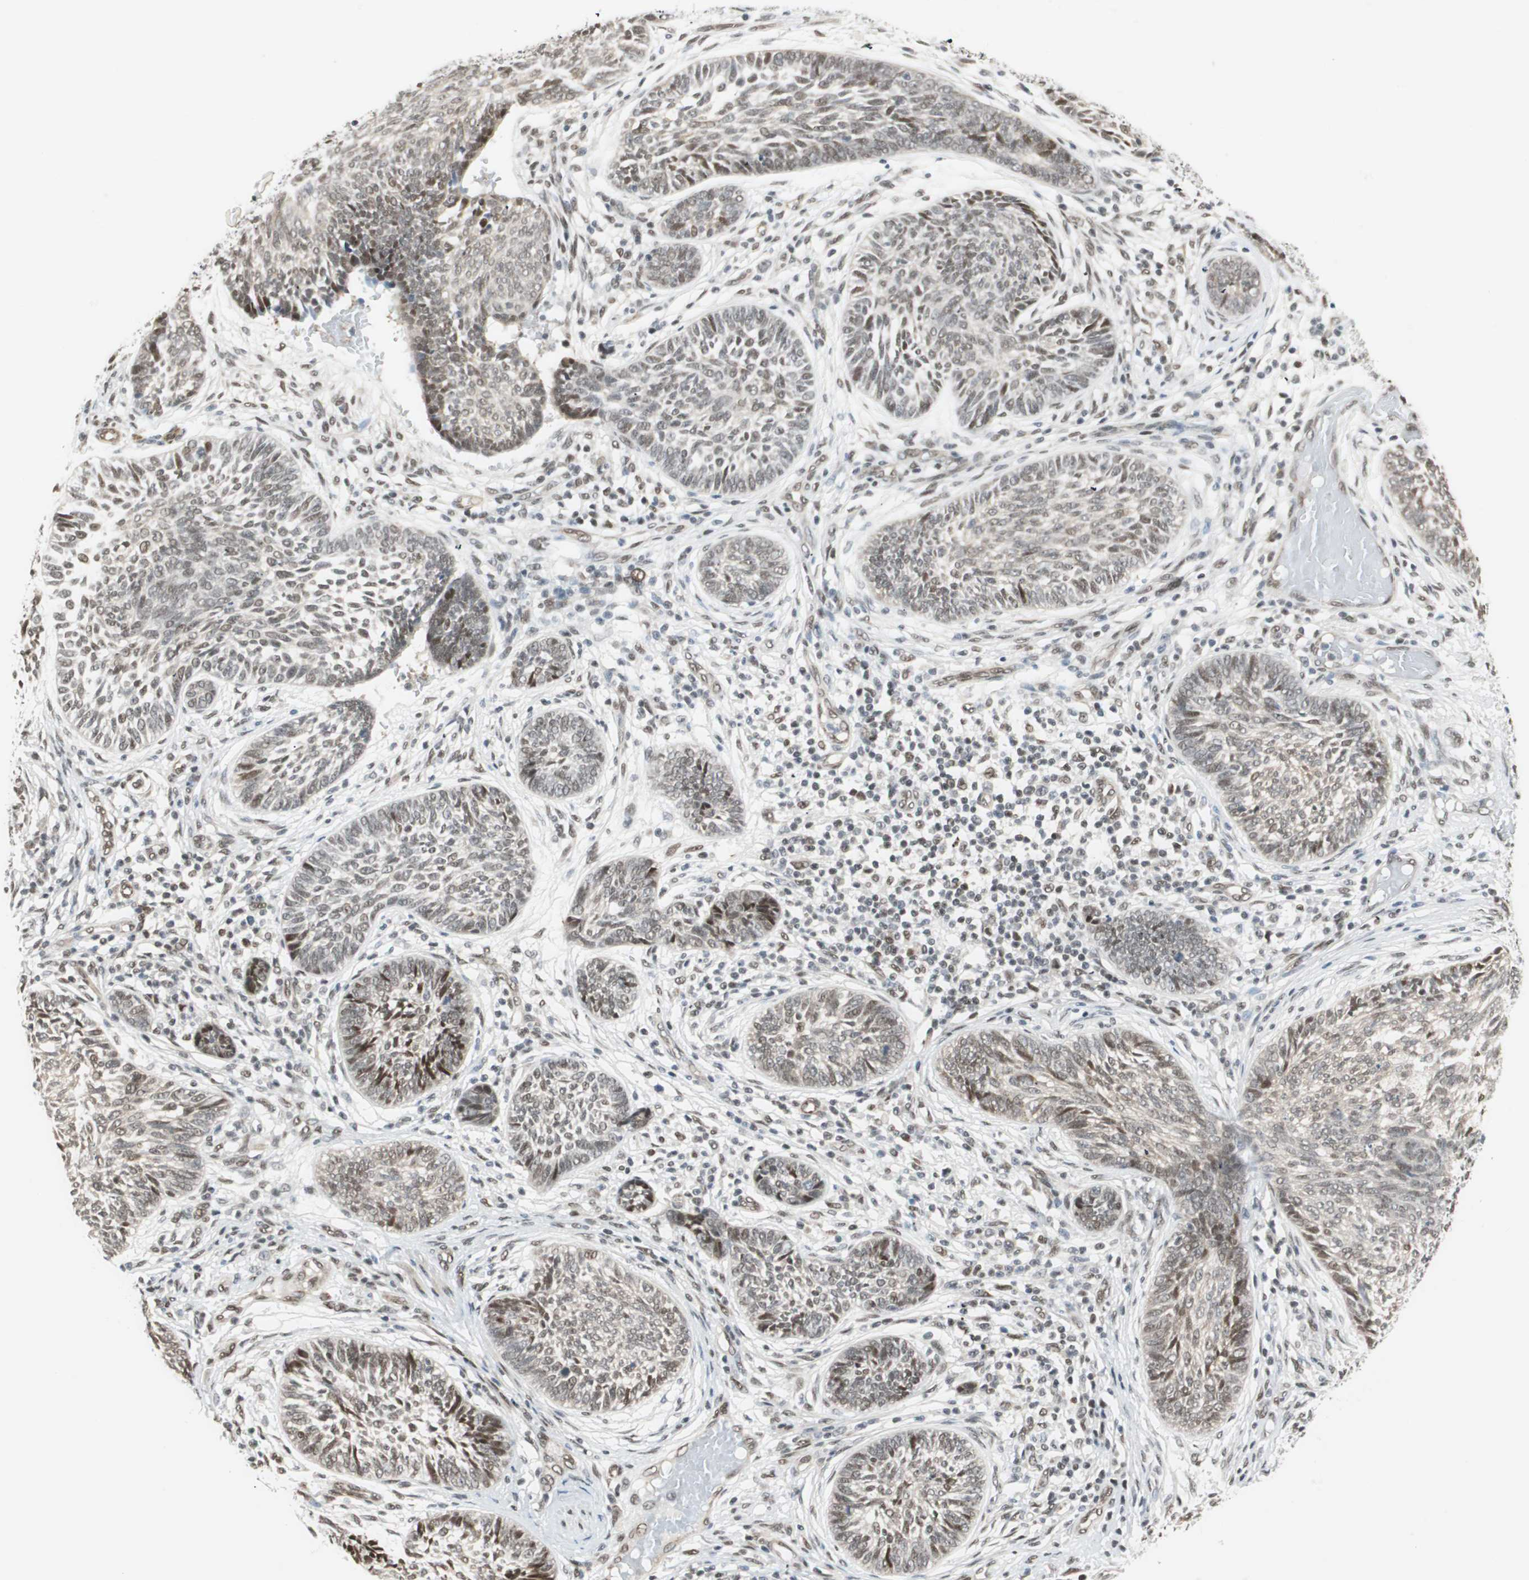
{"staining": {"intensity": "moderate", "quantity": ">75%", "location": "nuclear"}, "tissue": "skin cancer", "cell_type": "Tumor cells", "image_type": "cancer", "snomed": [{"axis": "morphology", "description": "Papilloma, NOS"}, {"axis": "morphology", "description": "Basal cell carcinoma"}, {"axis": "topography", "description": "Skin"}], "caption": "Immunohistochemistry (IHC) of human skin basal cell carcinoma reveals medium levels of moderate nuclear positivity in about >75% of tumor cells. The protein is stained brown, and the nuclei are stained in blue (DAB (3,3'-diaminobenzidine) IHC with brightfield microscopy, high magnification).", "gene": "ZBTB17", "patient": {"sex": "male", "age": 87}}